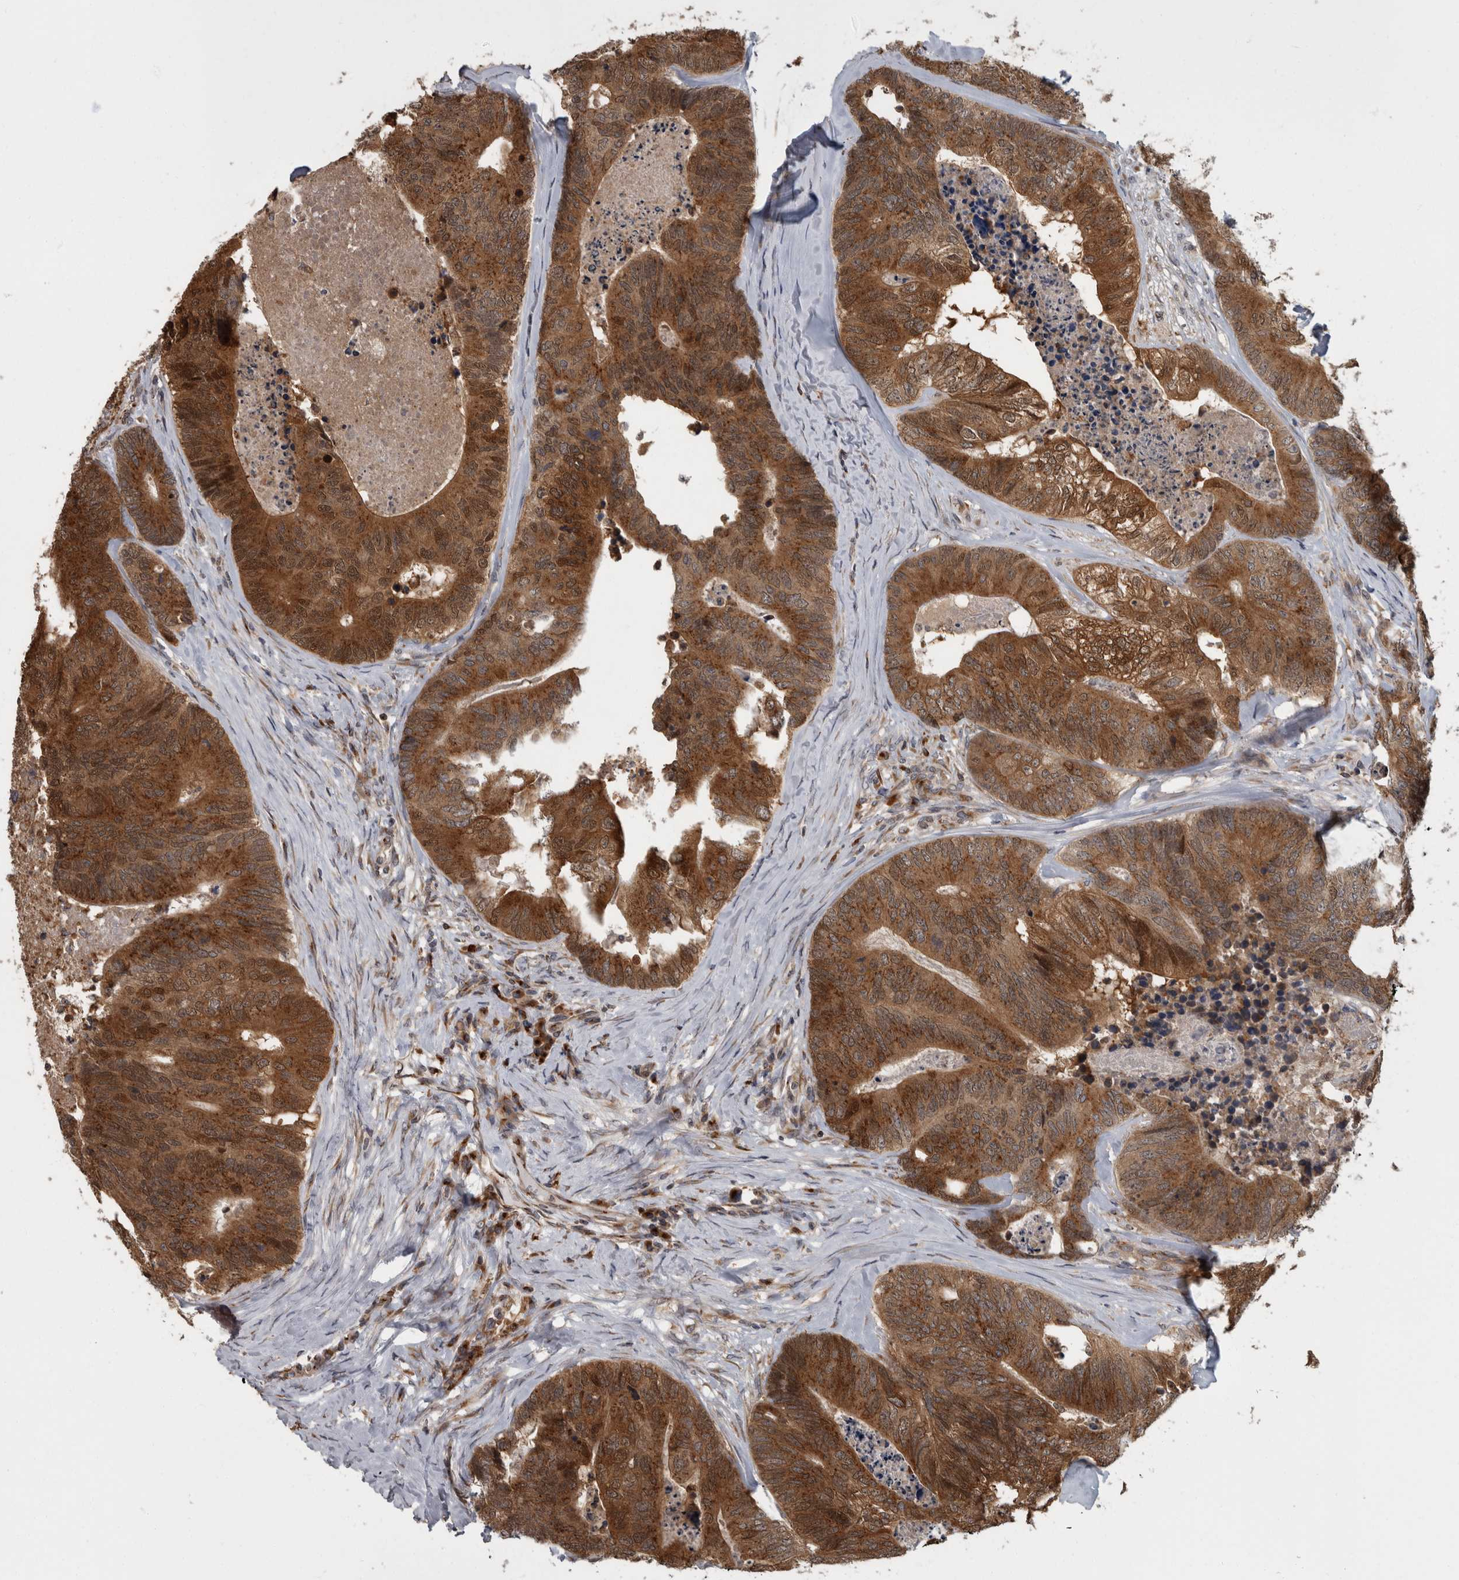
{"staining": {"intensity": "strong", "quantity": ">75%", "location": "cytoplasmic/membranous"}, "tissue": "colorectal cancer", "cell_type": "Tumor cells", "image_type": "cancer", "snomed": [{"axis": "morphology", "description": "Adenocarcinoma, NOS"}, {"axis": "topography", "description": "Colon"}], "caption": "Tumor cells display high levels of strong cytoplasmic/membranous expression in about >75% of cells in human colorectal cancer (adenocarcinoma). The protein of interest is stained brown, and the nuclei are stained in blue (DAB (3,3'-diaminobenzidine) IHC with brightfield microscopy, high magnification).", "gene": "LMAN2L", "patient": {"sex": "female", "age": 67}}